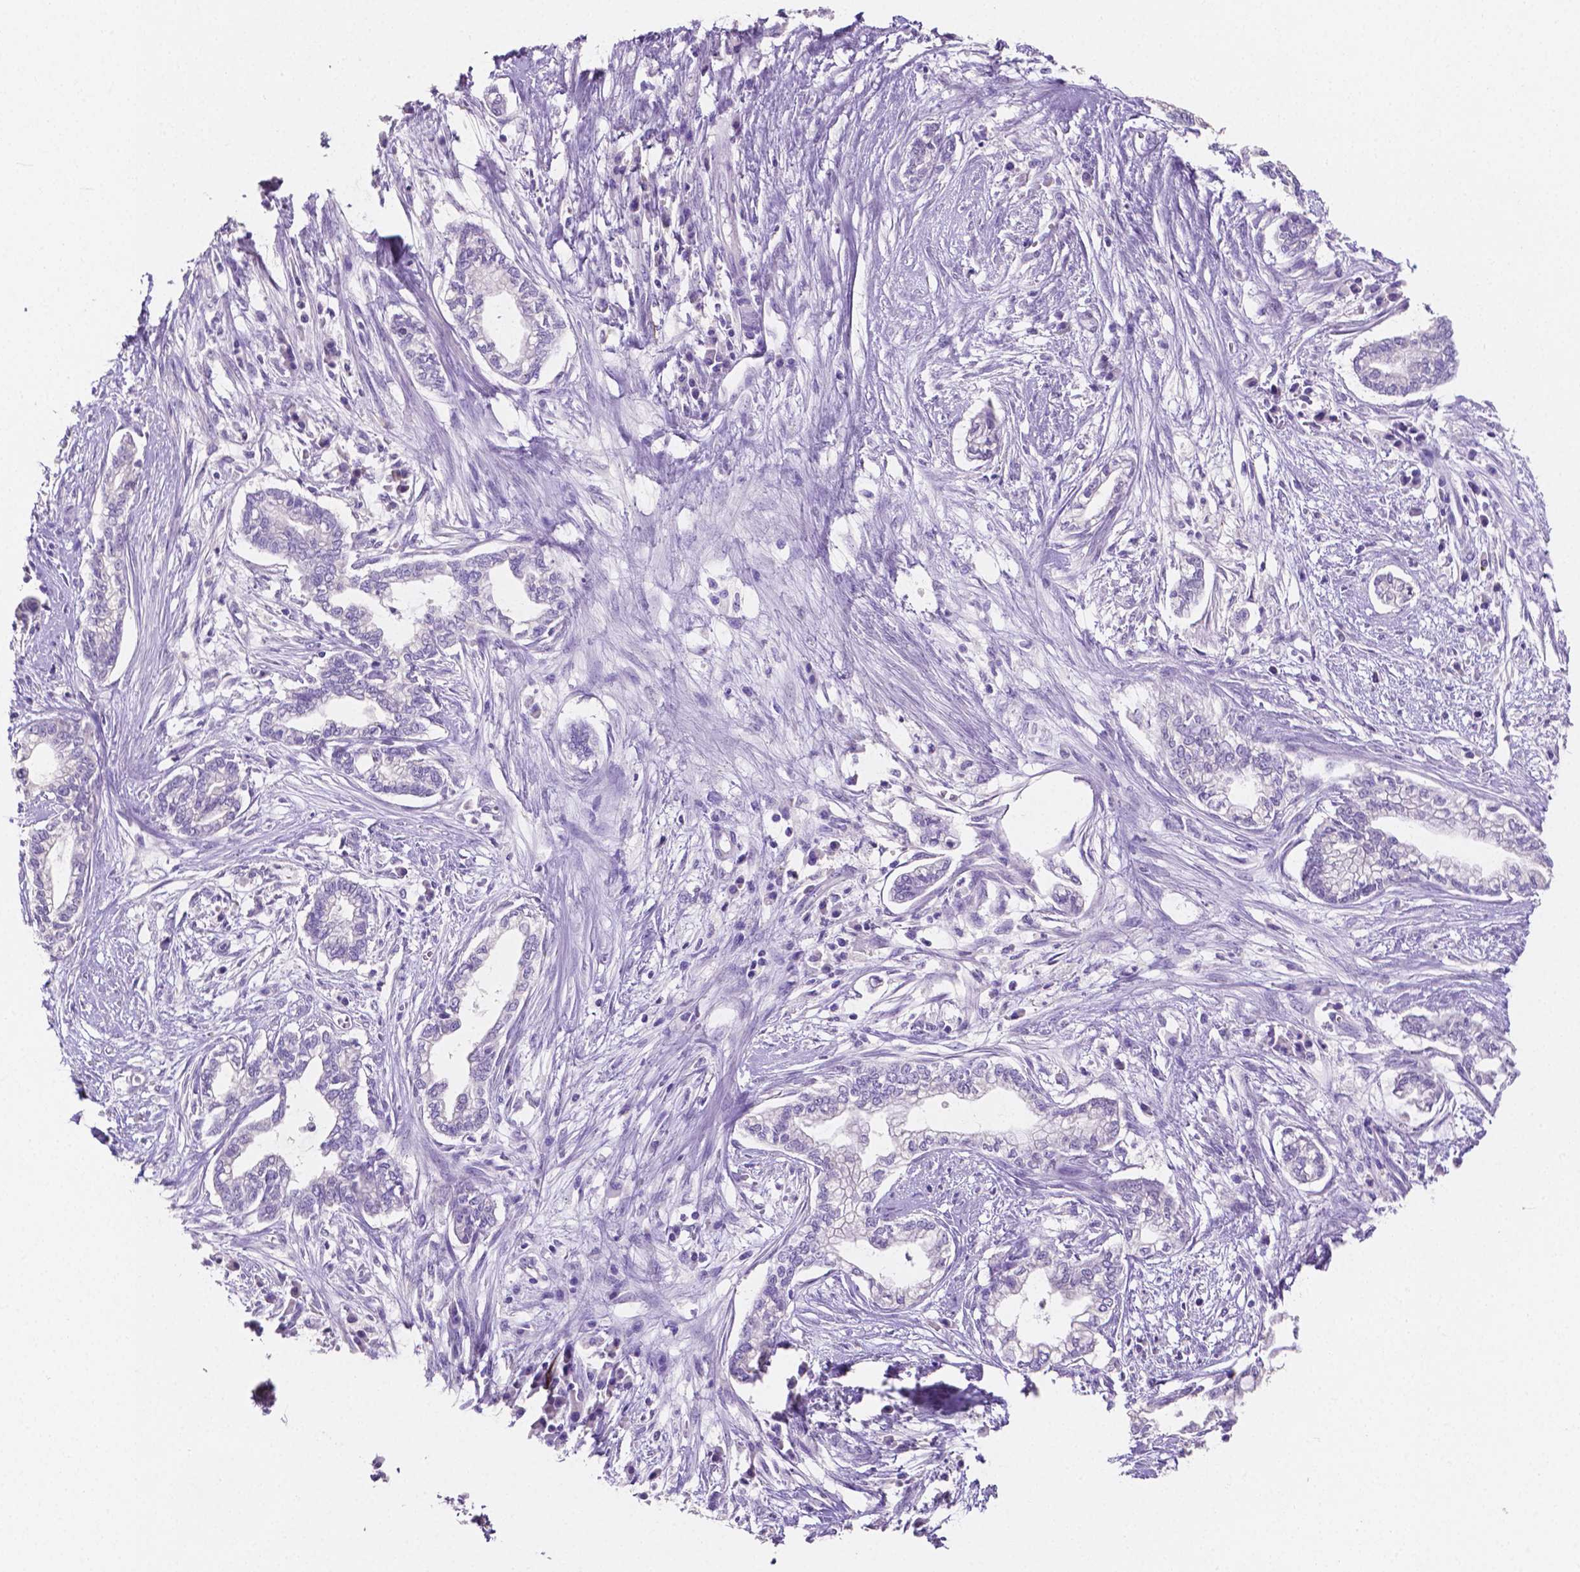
{"staining": {"intensity": "negative", "quantity": "none", "location": "none"}, "tissue": "cervical cancer", "cell_type": "Tumor cells", "image_type": "cancer", "snomed": [{"axis": "morphology", "description": "Adenocarcinoma, NOS"}, {"axis": "topography", "description": "Cervix"}], "caption": "Immunohistochemical staining of human cervical adenocarcinoma displays no significant positivity in tumor cells.", "gene": "SLC22A2", "patient": {"sex": "female", "age": 62}}